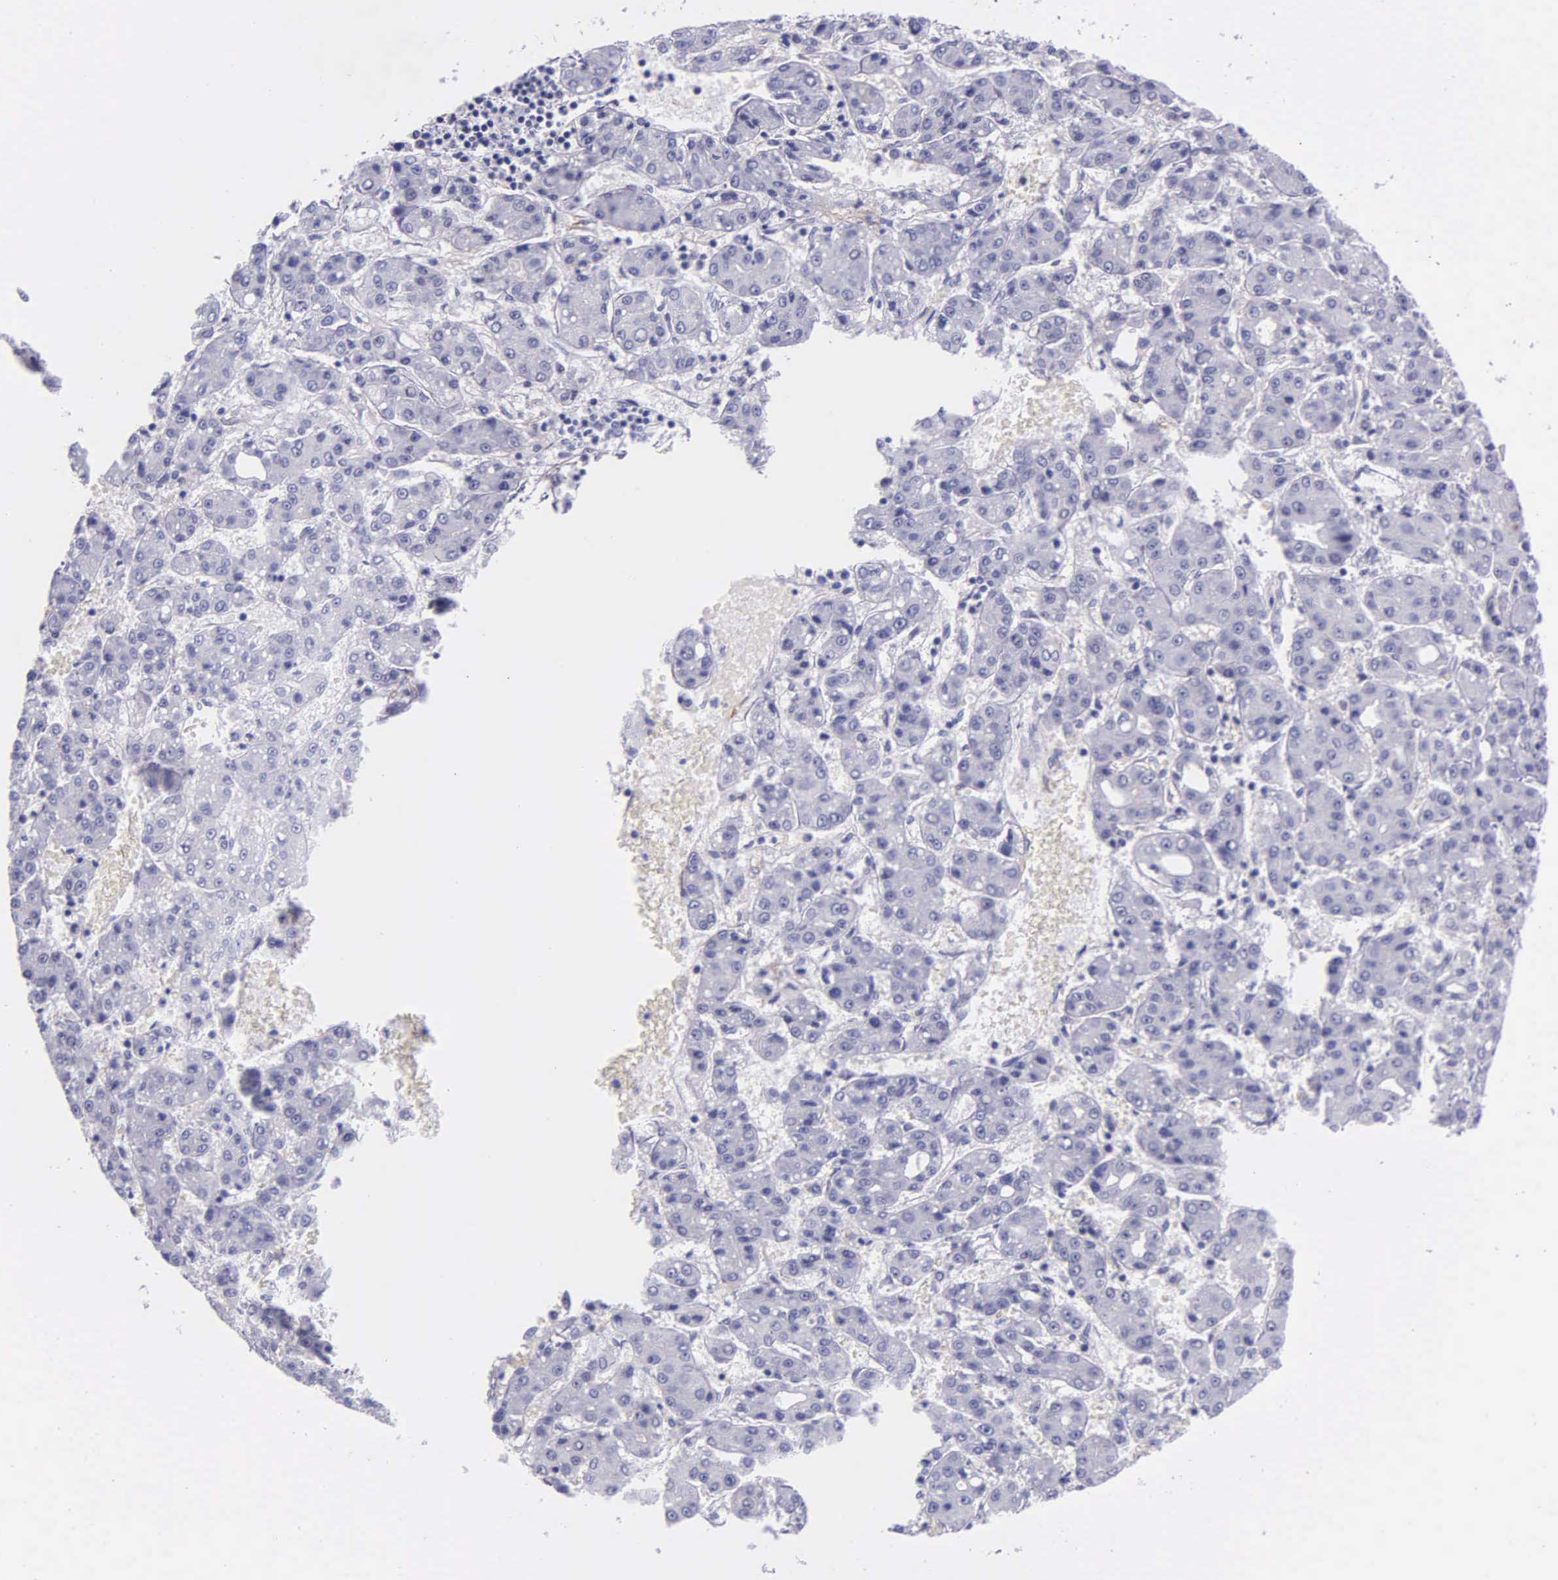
{"staining": {"intensity": "negative", "quantity": "none", "location": "none"}, "tissue": "liver cancer", "cell_type": "Tumor cells", "image_type": "cancer", "snomed": [{"axis": "morphology", "description": "Carcinoma, Hepatocellular, NOS"}, {"axis": "topography", "description": "Liver"}], "caption": "Tumor cells show no significant protein staining in liver cancer.", "gene": "AHNAK2", "patient": {"sex": "male", "age": 69}}